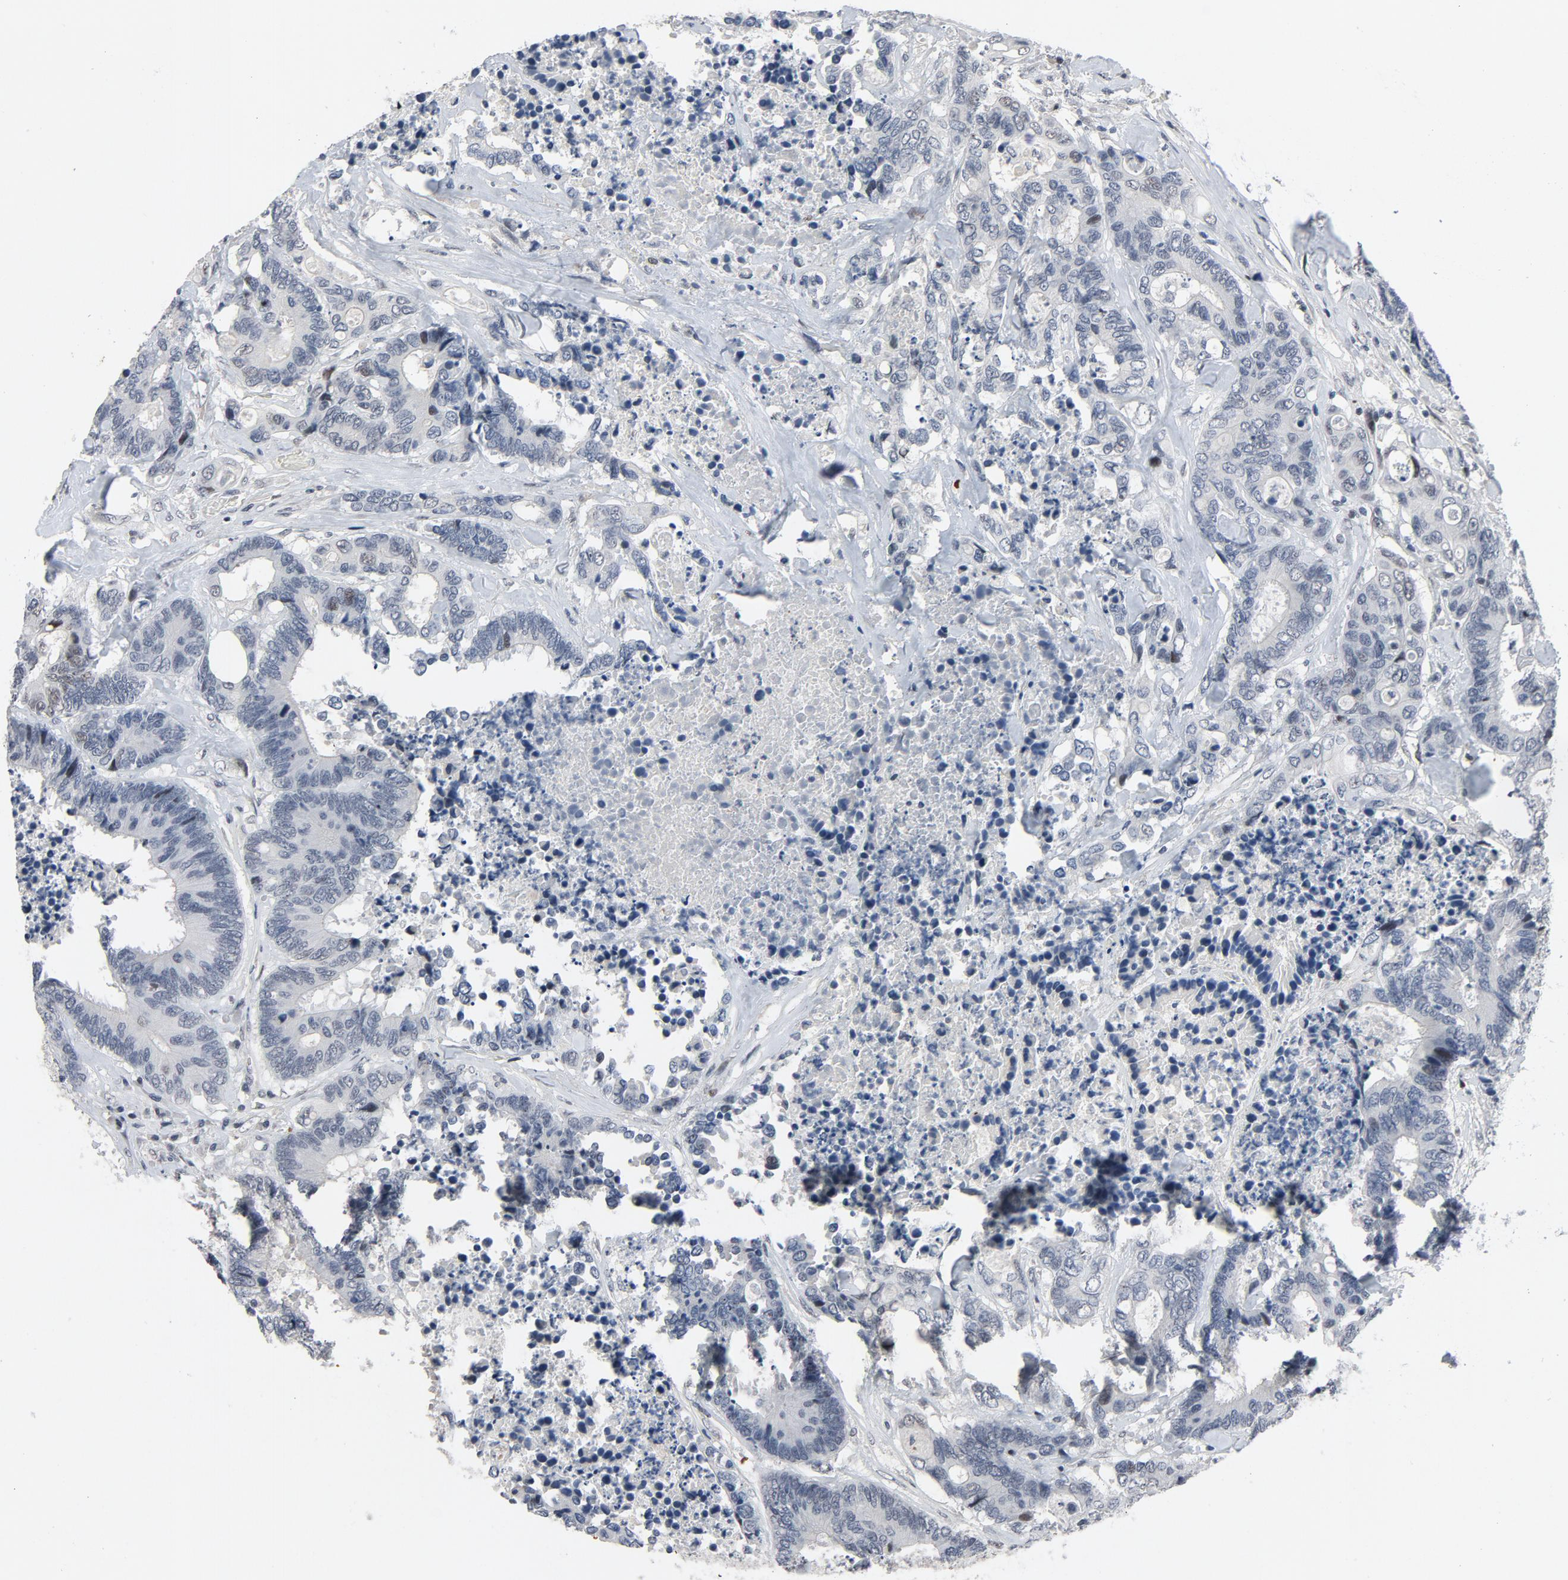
{"staining": {"intensity": "negative", "quantity": "none", "location": "none"}, "tissue": "colorectal cancer", "cell_type": "Tumor cells", "image_type": "cancer", "snomed": [{"axis": "morphology", "description": "Adenocarcinoma, NOS"}, {"axis": "topography", "description": "Rectum"}], "caption": "Immunohistochemical staining of human colorectal cancer (adenocarcinoma) displays no significant staining in tumor cells.", "gene": "FSCB", "patient": {"sex": "male", "age": 55}}